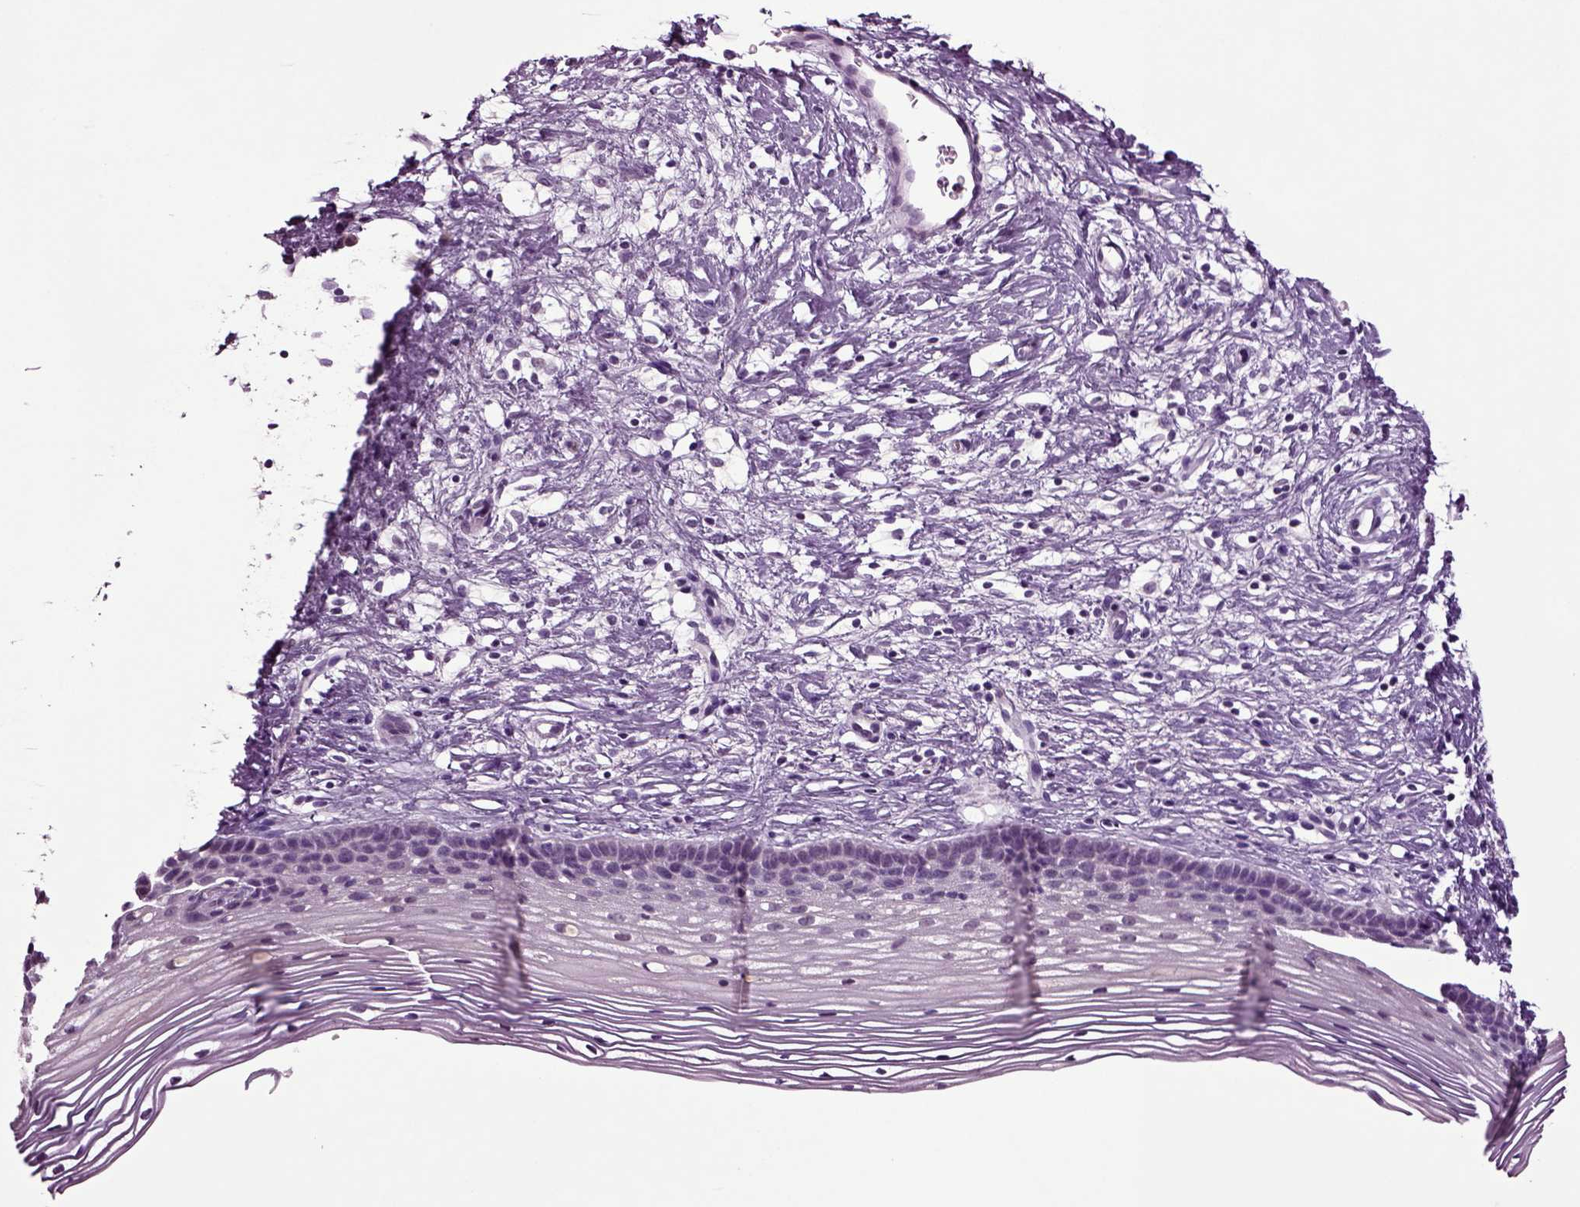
{"staining": {"intensity": "negative", "quantity": "none", "location": "none"}, "tissue": "cervix", "cell_type": "Glandular cells", "image_type": "normal", "snomed": [{"axis": "morphology", "description": "Normal tissue, NOS"}, {"axis": "topography", "description": "Cervix"}], "caption": "Immunohistochemistry (IHC) histopathology image of unremarkable cervix: cervix stained with DAB (3,3'-diaminobenzidine) reveals no significant protein expression in glandular cells.", "gene": "FGF11", "patient": {"sex": "female", "age": 39}}